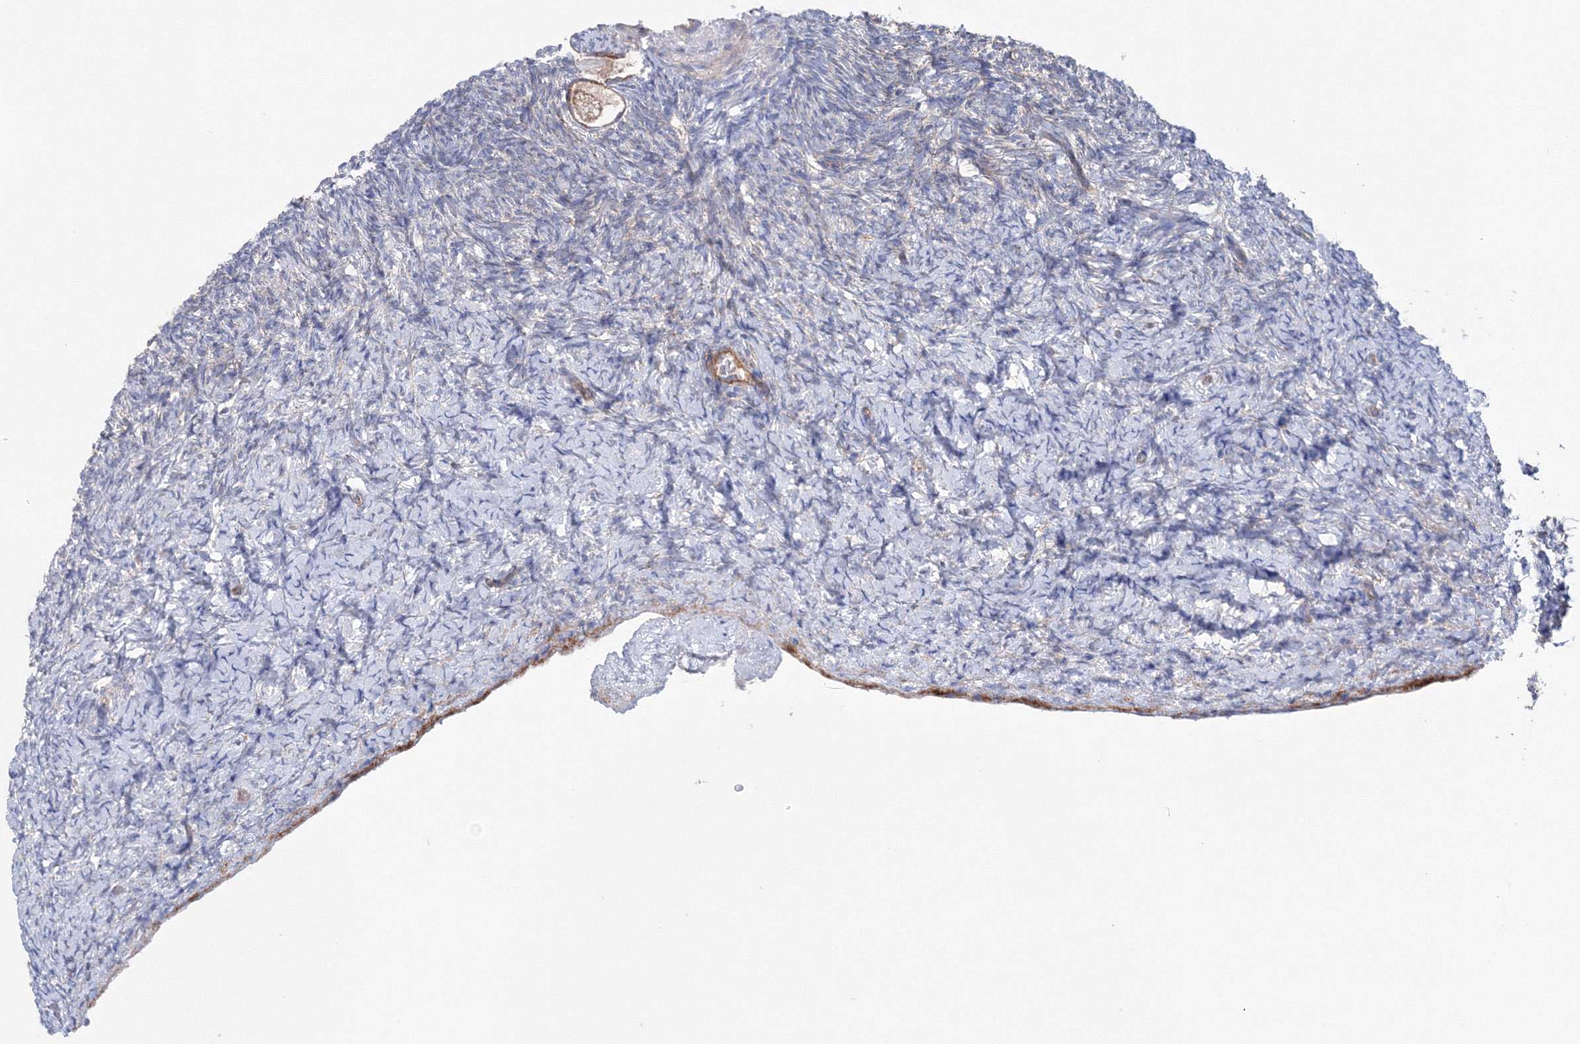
{"staining": {"intensity": "weak", "quantity": ">75%", "location": "cytoplasmic/membranous"}, "tissue": "ovary", "cell_type": "Follicle cells", "image_type": "normal", "snomed": [{"axis": "morphology", "description": "Normal tissue, NOS"}, {"axis": "topography", "description": "Ovary"}], "caption": "Immunohistochemistry of benign human ovary exhibits low levels of weak cytoplasmic/membranous positivity in approximately >75% of follicle cells. (Brightfield microscopy of DAB IHC at high magnification).", "gene": "GGA2", "patient": {"sex": "female", "age": 34}}